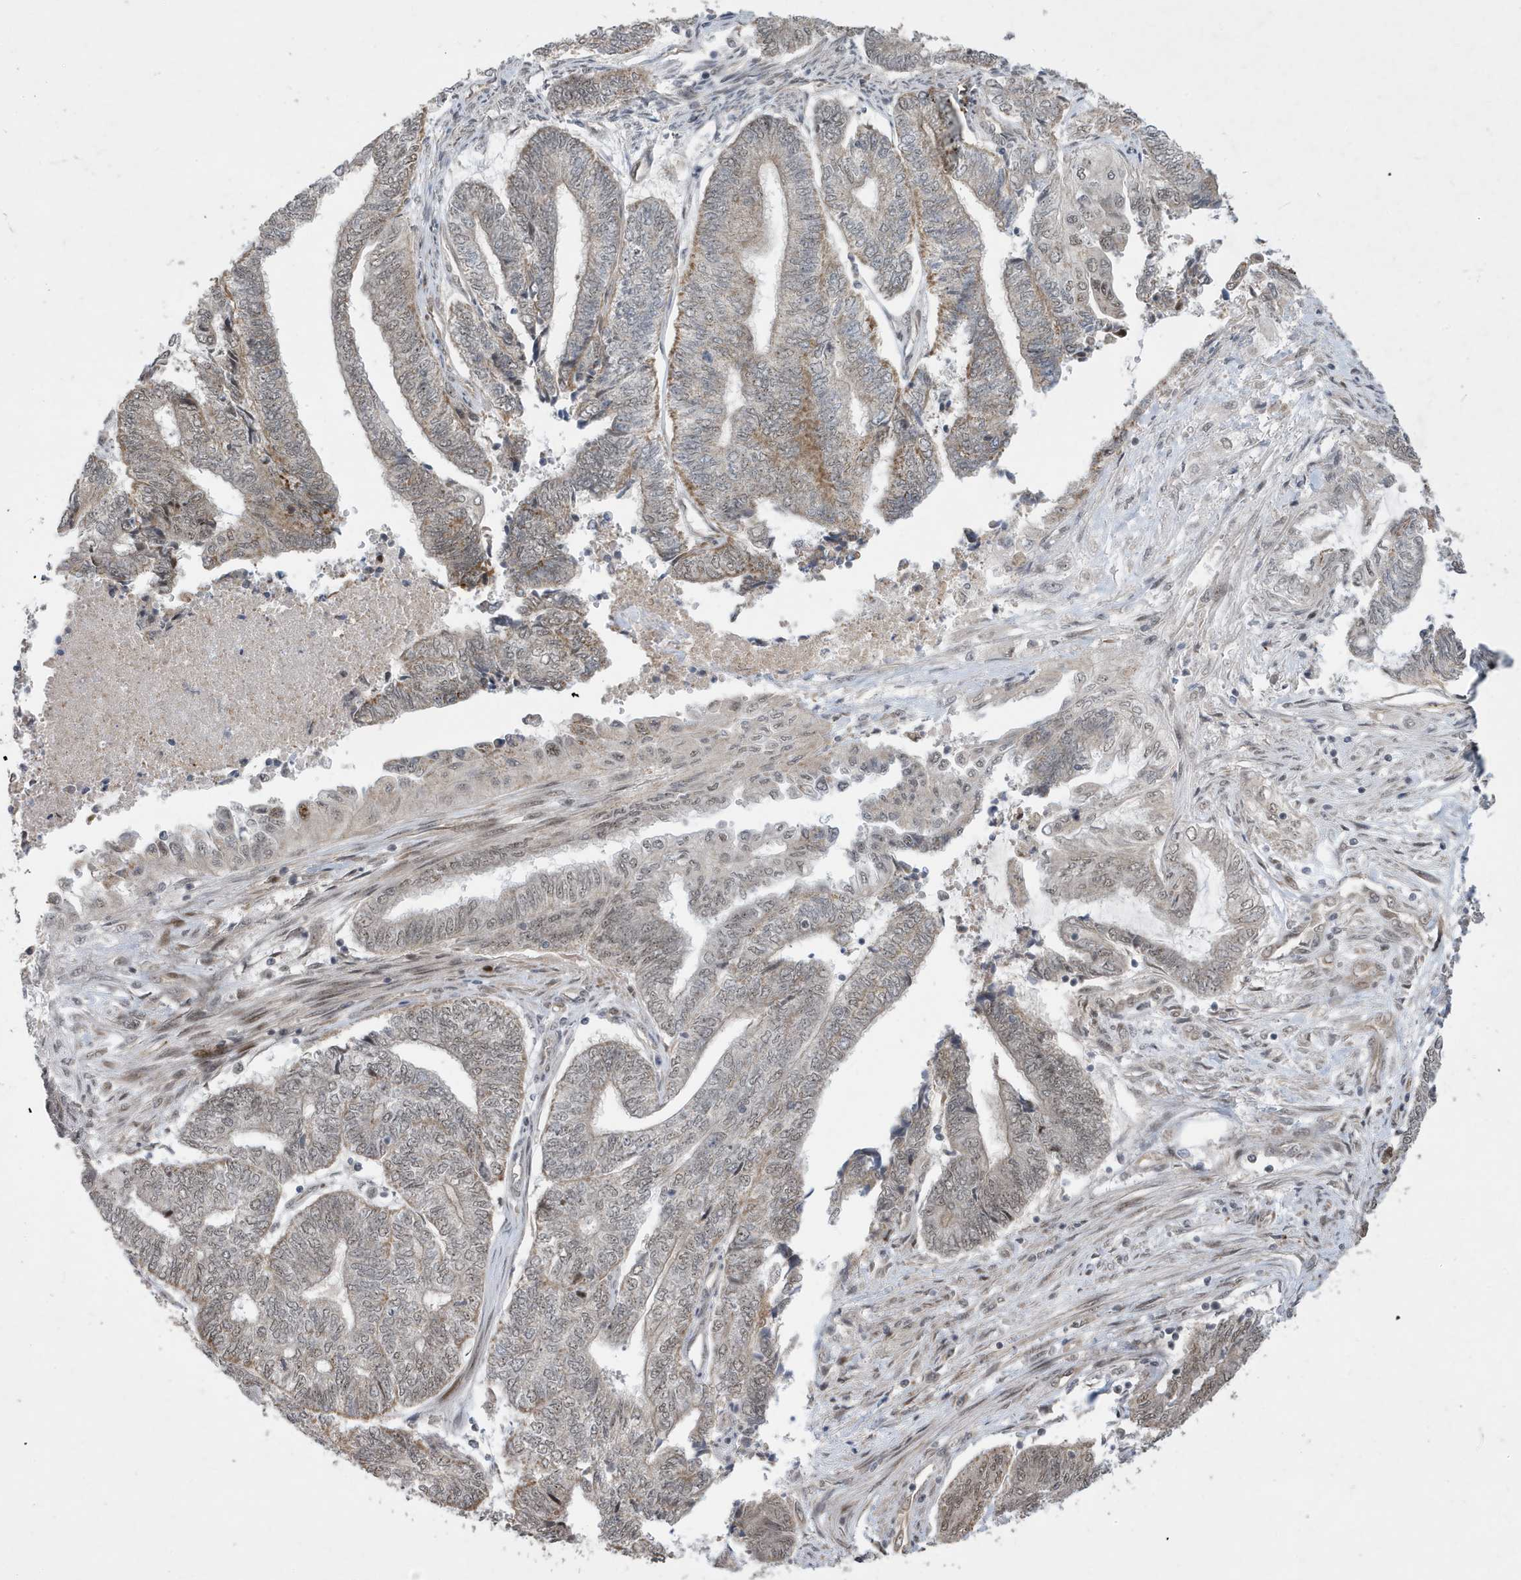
{"staining": {"intensity": "weak", "quantity": "<25%", "location": "cytoplasmic/membranous,nuclear"}, "tissue": "endometrial cancer", "cell_type": "Tumor cells", "image_type": "cancer", "snomed": [{"axis": "morphology", "description": "Adenocarcinoma, NOS"}, {"axis": "topography", "description": "Uterus"}, {"axis": "topography", "description": "Endometrium"}], "caption": "The IHC photomicrograph has no significant expression in tumor cells of endometrial adenocarcinoma tissue. (Immunohistochemistry (ihc), brightfield microscopy, high magnification).", "gene": "FAM9B", "patient": {"sex": "female", "age": 70}}